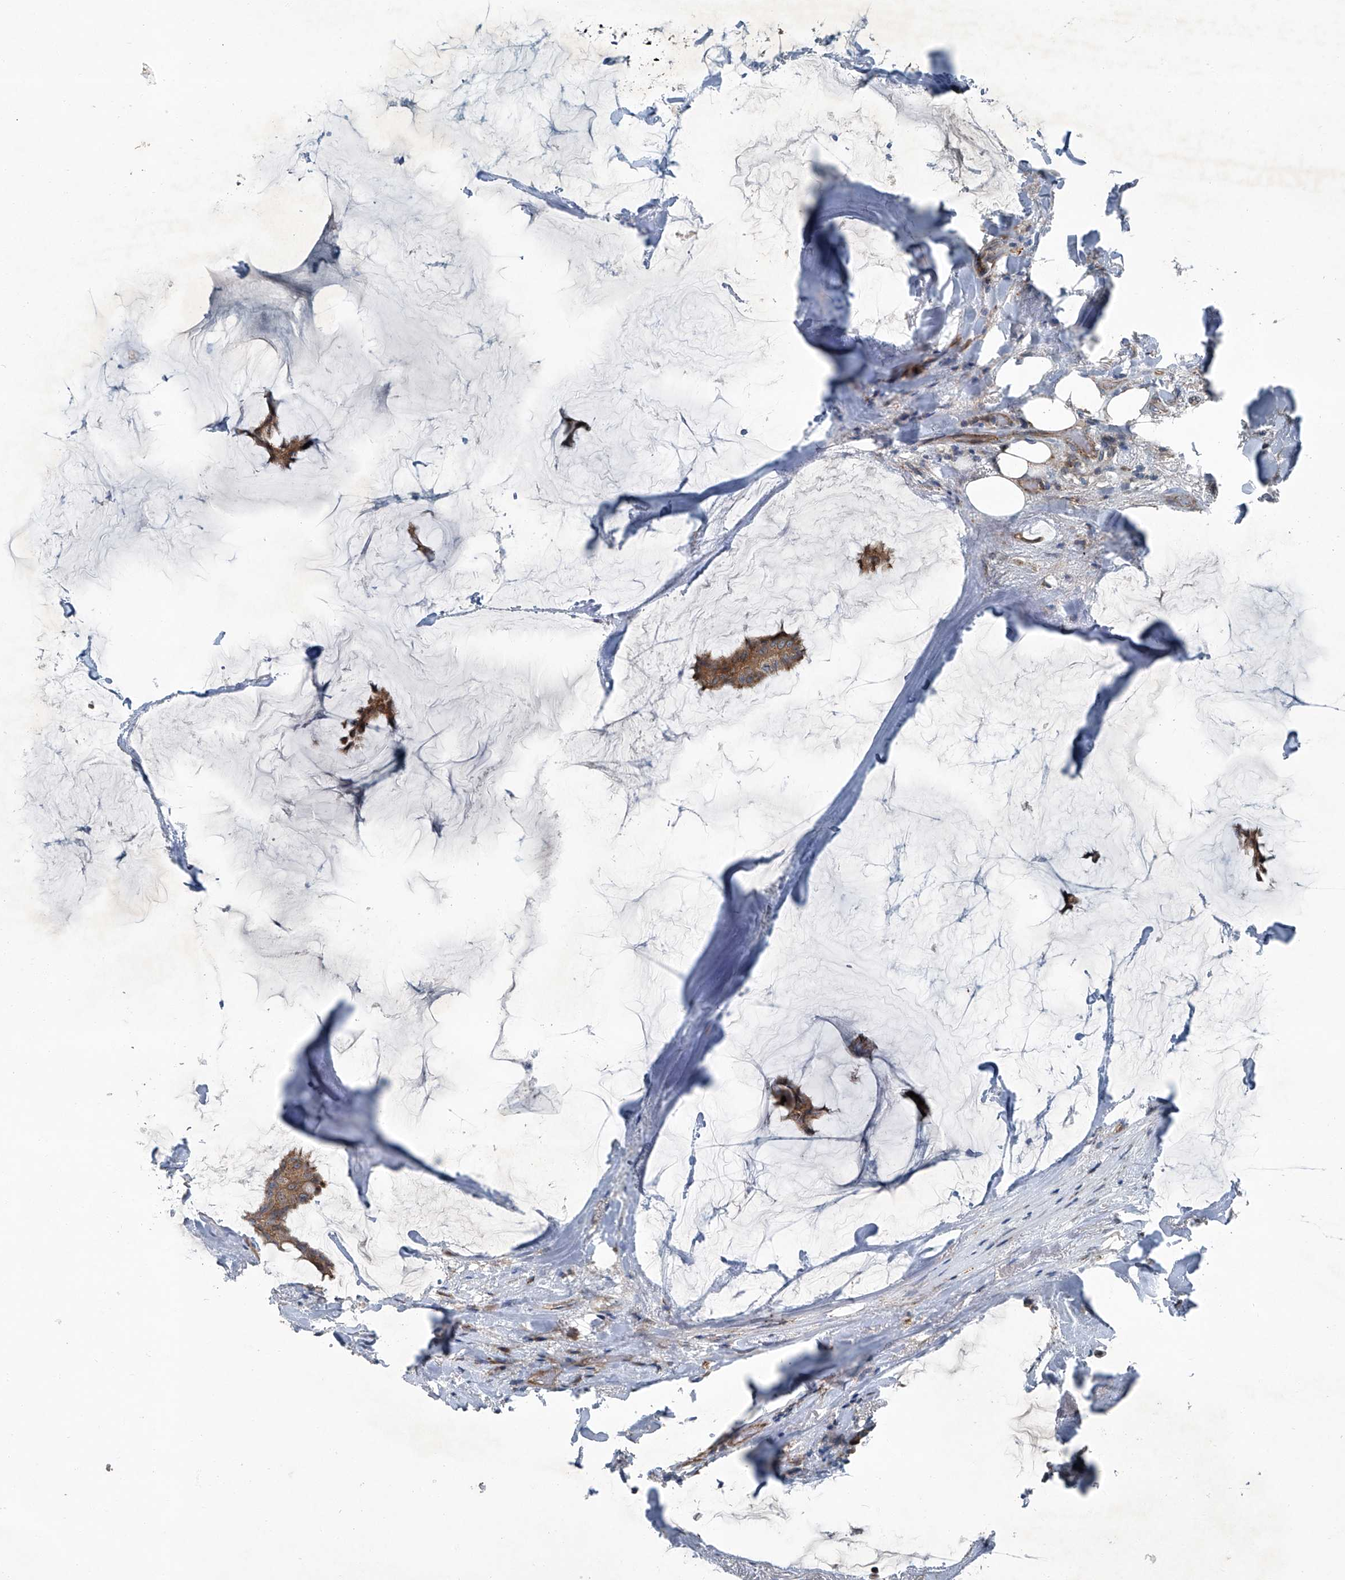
{"staining": {"intensity": "moderate", "quantity": ">75%", "location": "cytoplasmic/membranous"}, "tissue": "breast cancer", "cell_type": "Tumor cells", "image_type": "cancer", "snomed": [{"axis": "morphology", "description": "Duct carcinoma"}, {"axis": "topography", "description": "Breast"}], "caption": "DAB immunohistochemical staining of breast cancer (intraductal carcinoma) demonstrates moderate cytoplasmic/membranous protein expression in about >75% of tumor cells. (DAB = brown stain, brightfield microscopy at high magnification).", "gene": "SENP2", "patient": {"sex": "female", "age": 93}}